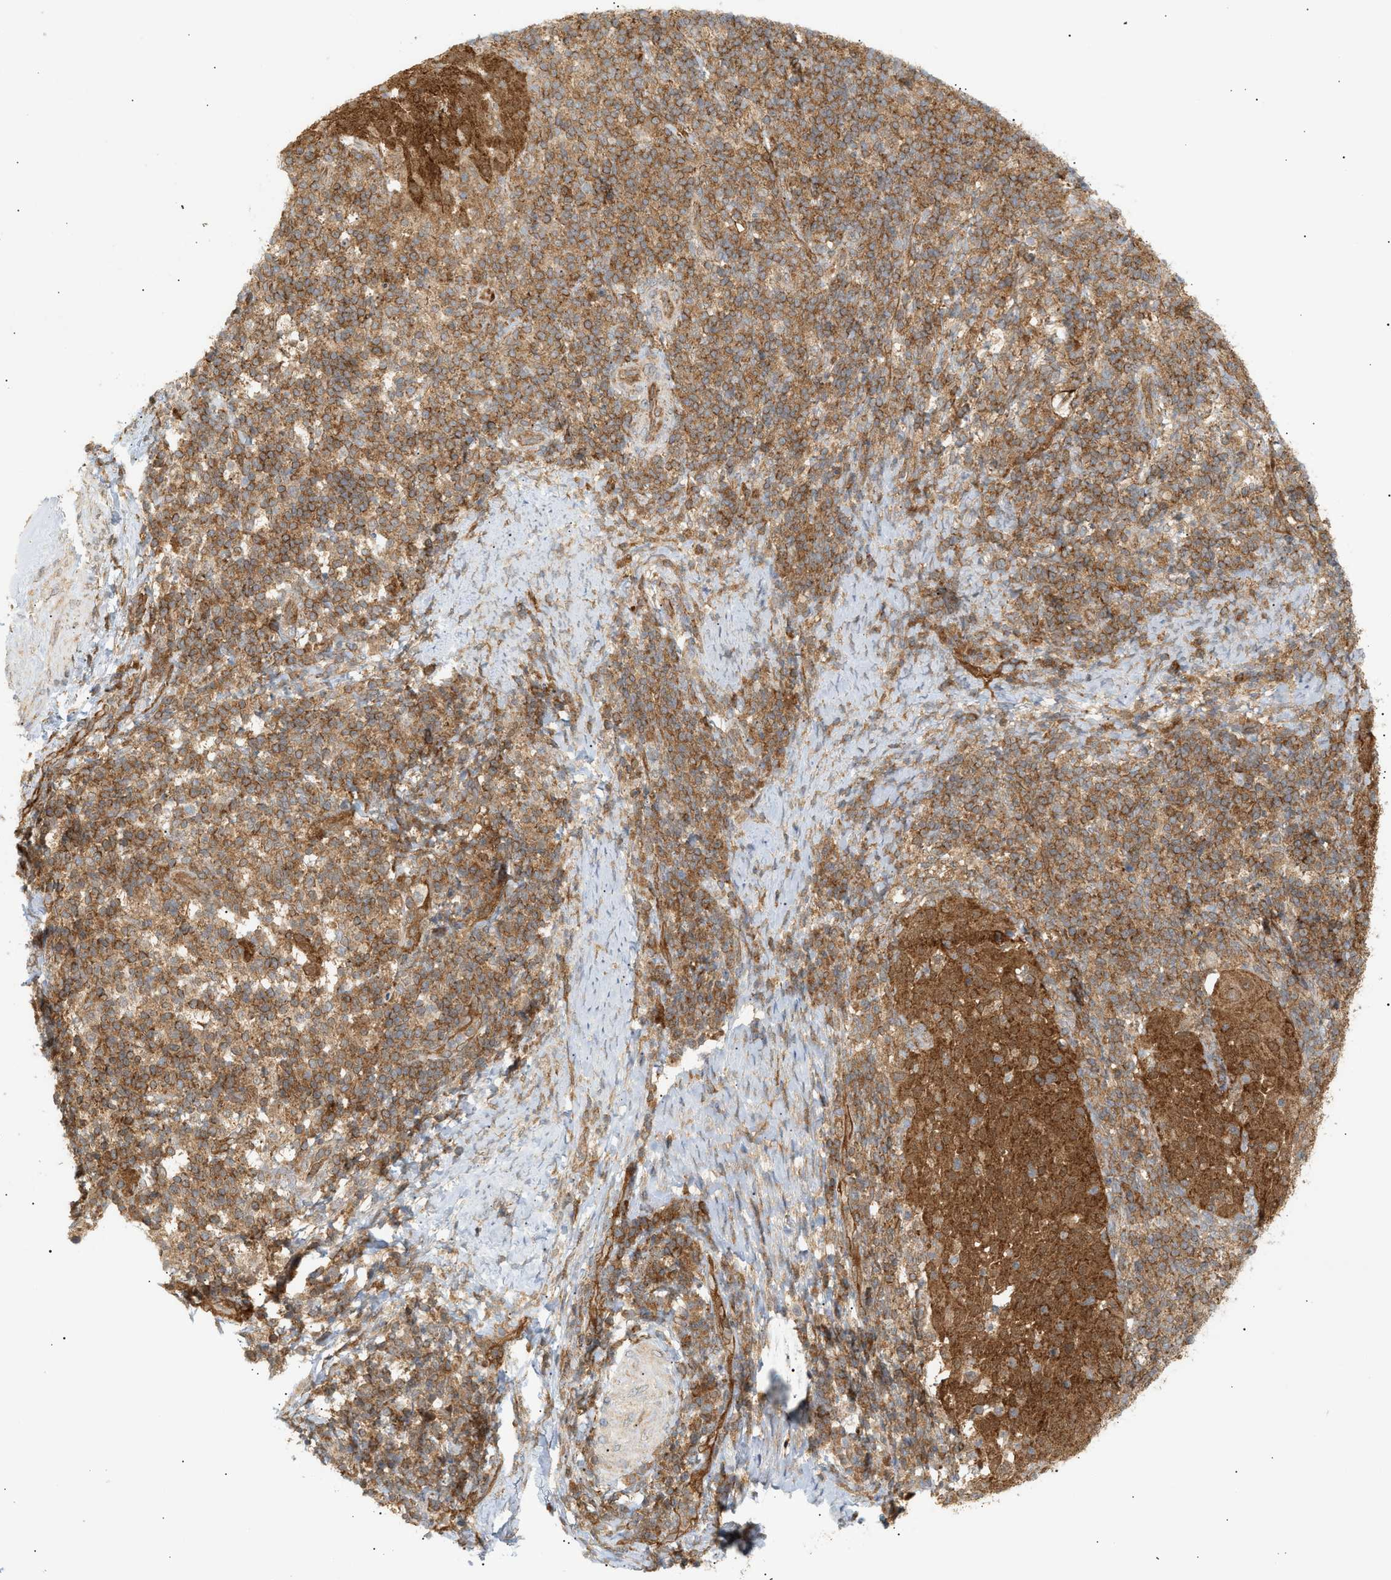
{"staining": {"intensity": "moderate", "quantity": ">75%", "location": "cytoplasmic/membranous,nuclear"}, "tissue": "cervical cancer", "cell_type": "Tumor cells", "image_type": "cancer", "snomed": [{"axis": "morphology", "description": "Squamous cell carcinoma, NOS"}, {"axis": "topography", "description": "Cervix"}], "caption": "Protein staining of squamous cell carcinoma (cervical) tissue shows moderate cytoplasmic/membranous and nuclear expression in approximately >75% of tumor cells.", "gene": "SHC1", "patient": {"sex": "female", "age": 51}}